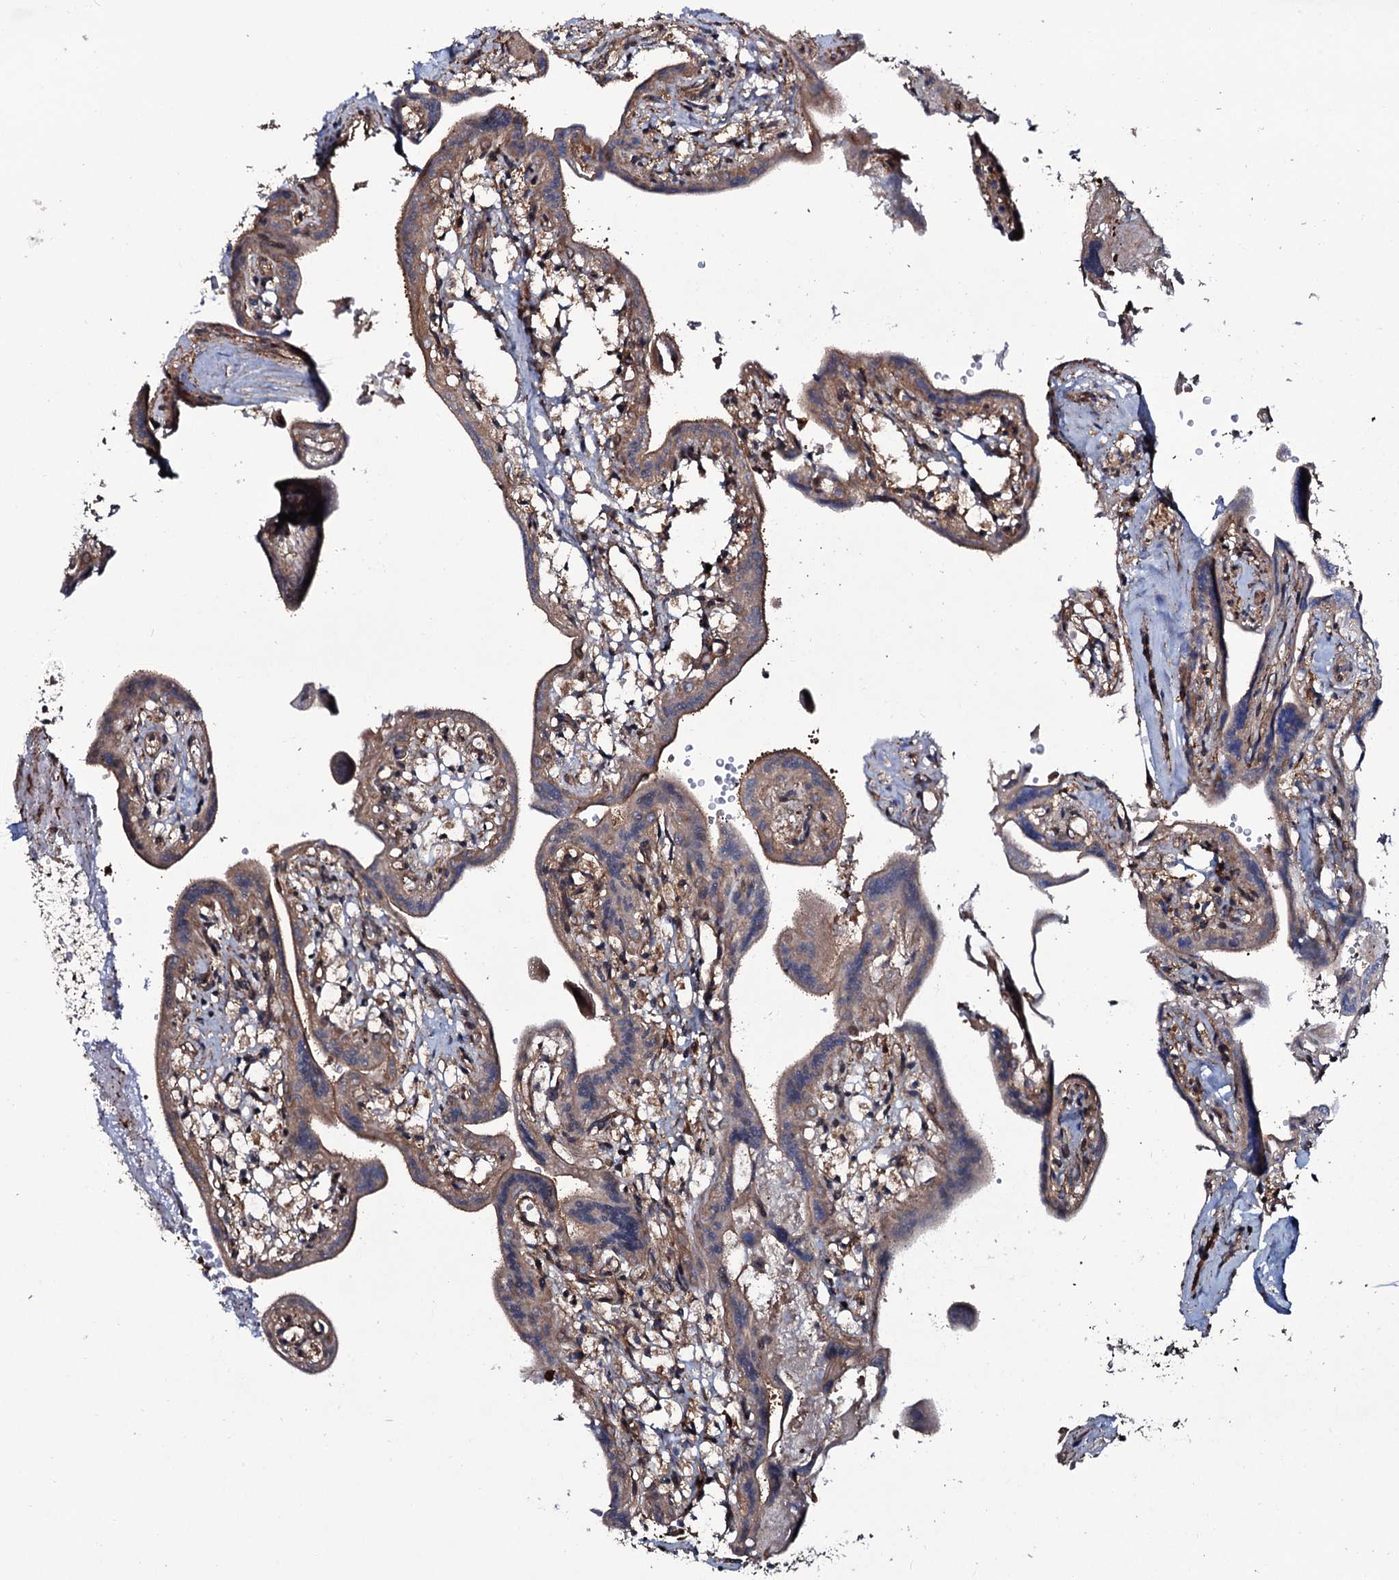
{"staining": {"intensity": "moderate", "quantity": ">75%", "location": "cytoplasmic/membranous"}, "tissue": "placenta", "cell_type": "Trophoblastic cells", "image_type": "normal", "snomed": [{"axis": "morphology", "description": "Normal tissue, NOS"}, {"axis": "topography", "description": "Placenta"}], "caption": "The image shows staining of benign placenta, revealing moderate cytoplasmic/membranous protein staining (brown color) within trophoblastic cells. (DAB = brown stain, brightfield microscopy at high magnification).", "gene": "COG6", "patient": {"sex": "female", "age": 37}}